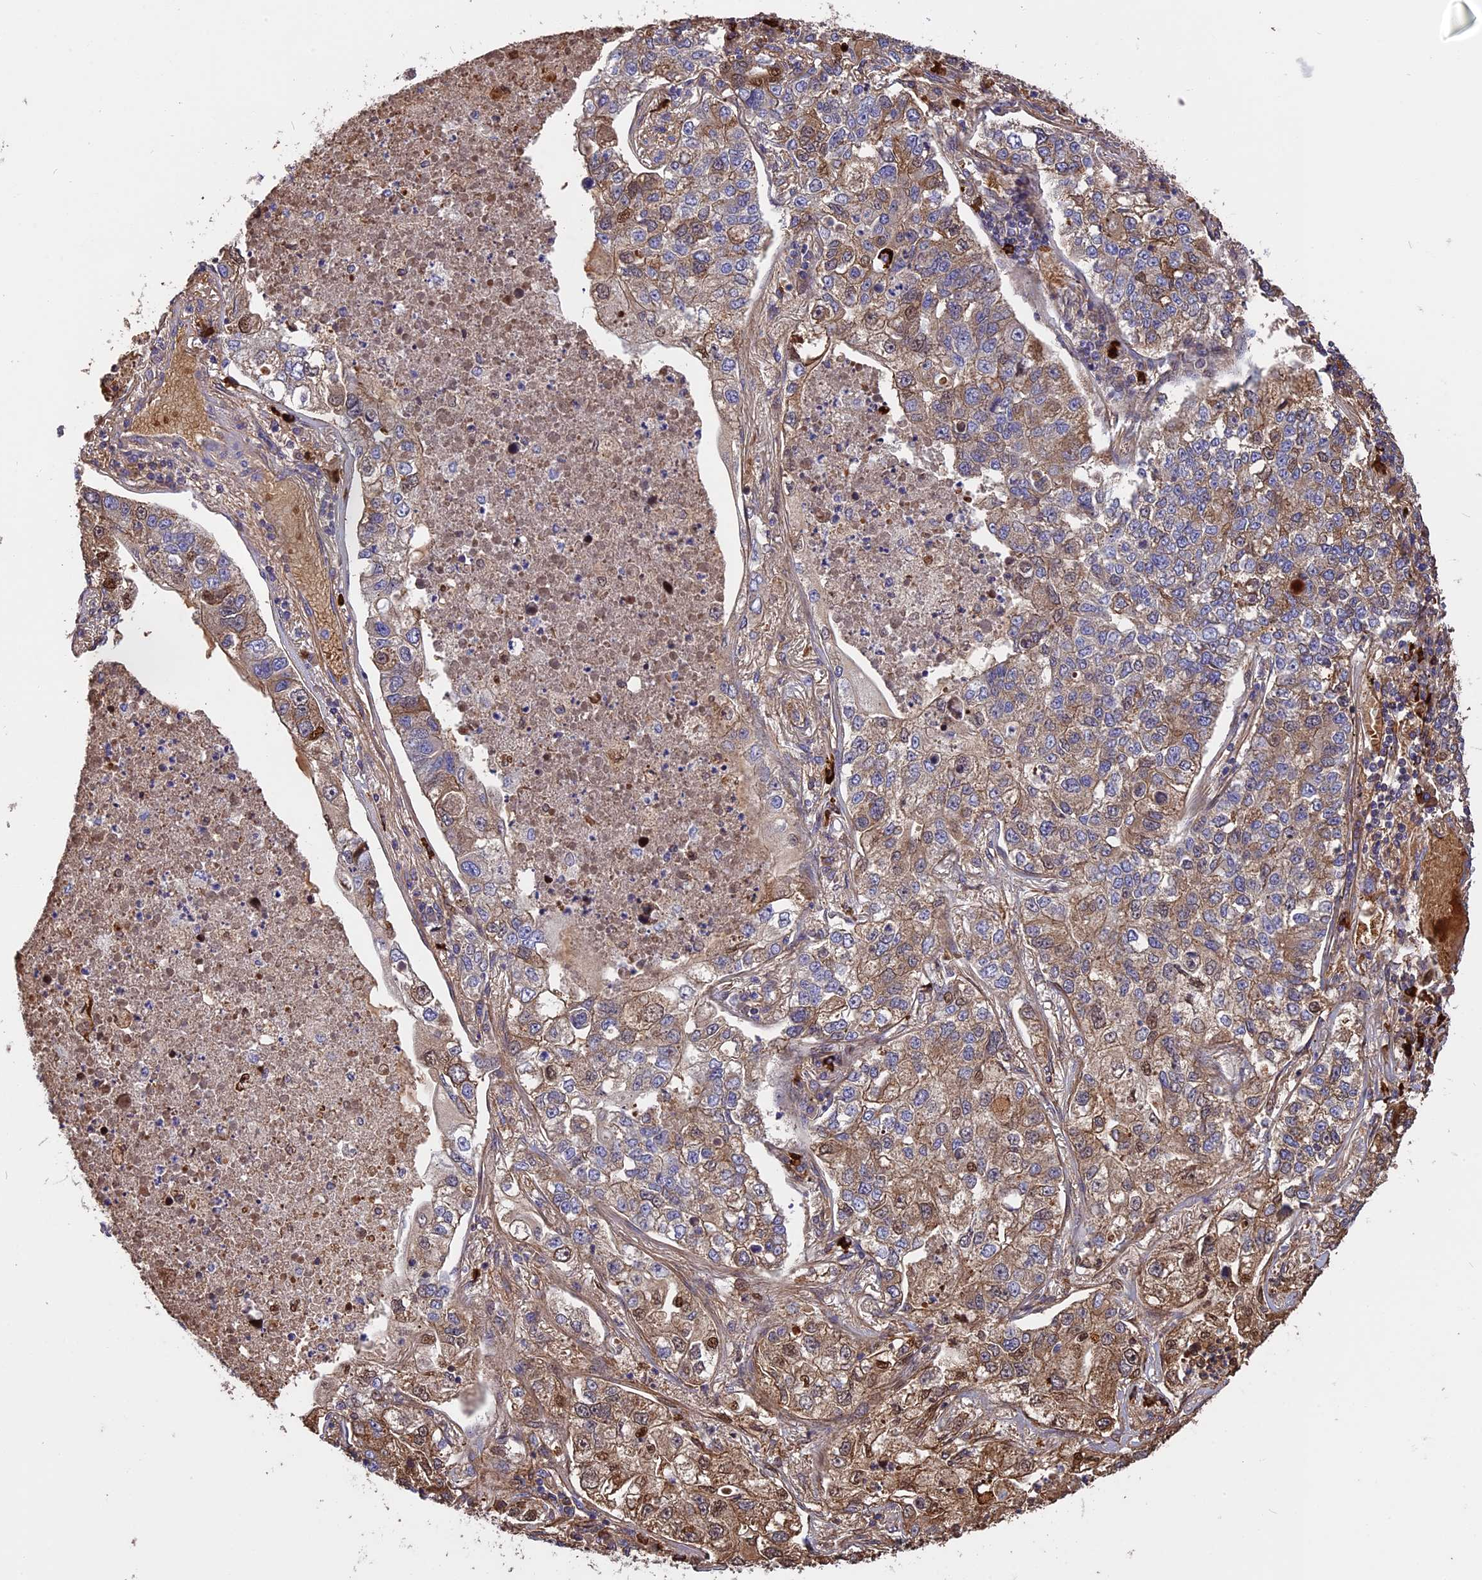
{"staining": {"intensity": "weak", "quantity": "25%-75%", "location": "cytoplasmic/membranous,nuclear"}, "tissue": "lung cancer", "cell_type": "Tumor cells", "image_type": "cancer", "snomed": [{"axis": "morphology", "description": "Adenocarcinoma, NOS"}, {"axis": "topography", "description": "Lung"}], "caption": "This is a photomicrograph of immunohistochemistry (IHC) staining of adenocarcinoma (lung), which shows weak staining in the cytoplasmic/membranous and nuclear of tumor cells.", "gene": "MFSD2A", "patient": {"sex": "male", "age": 49}}